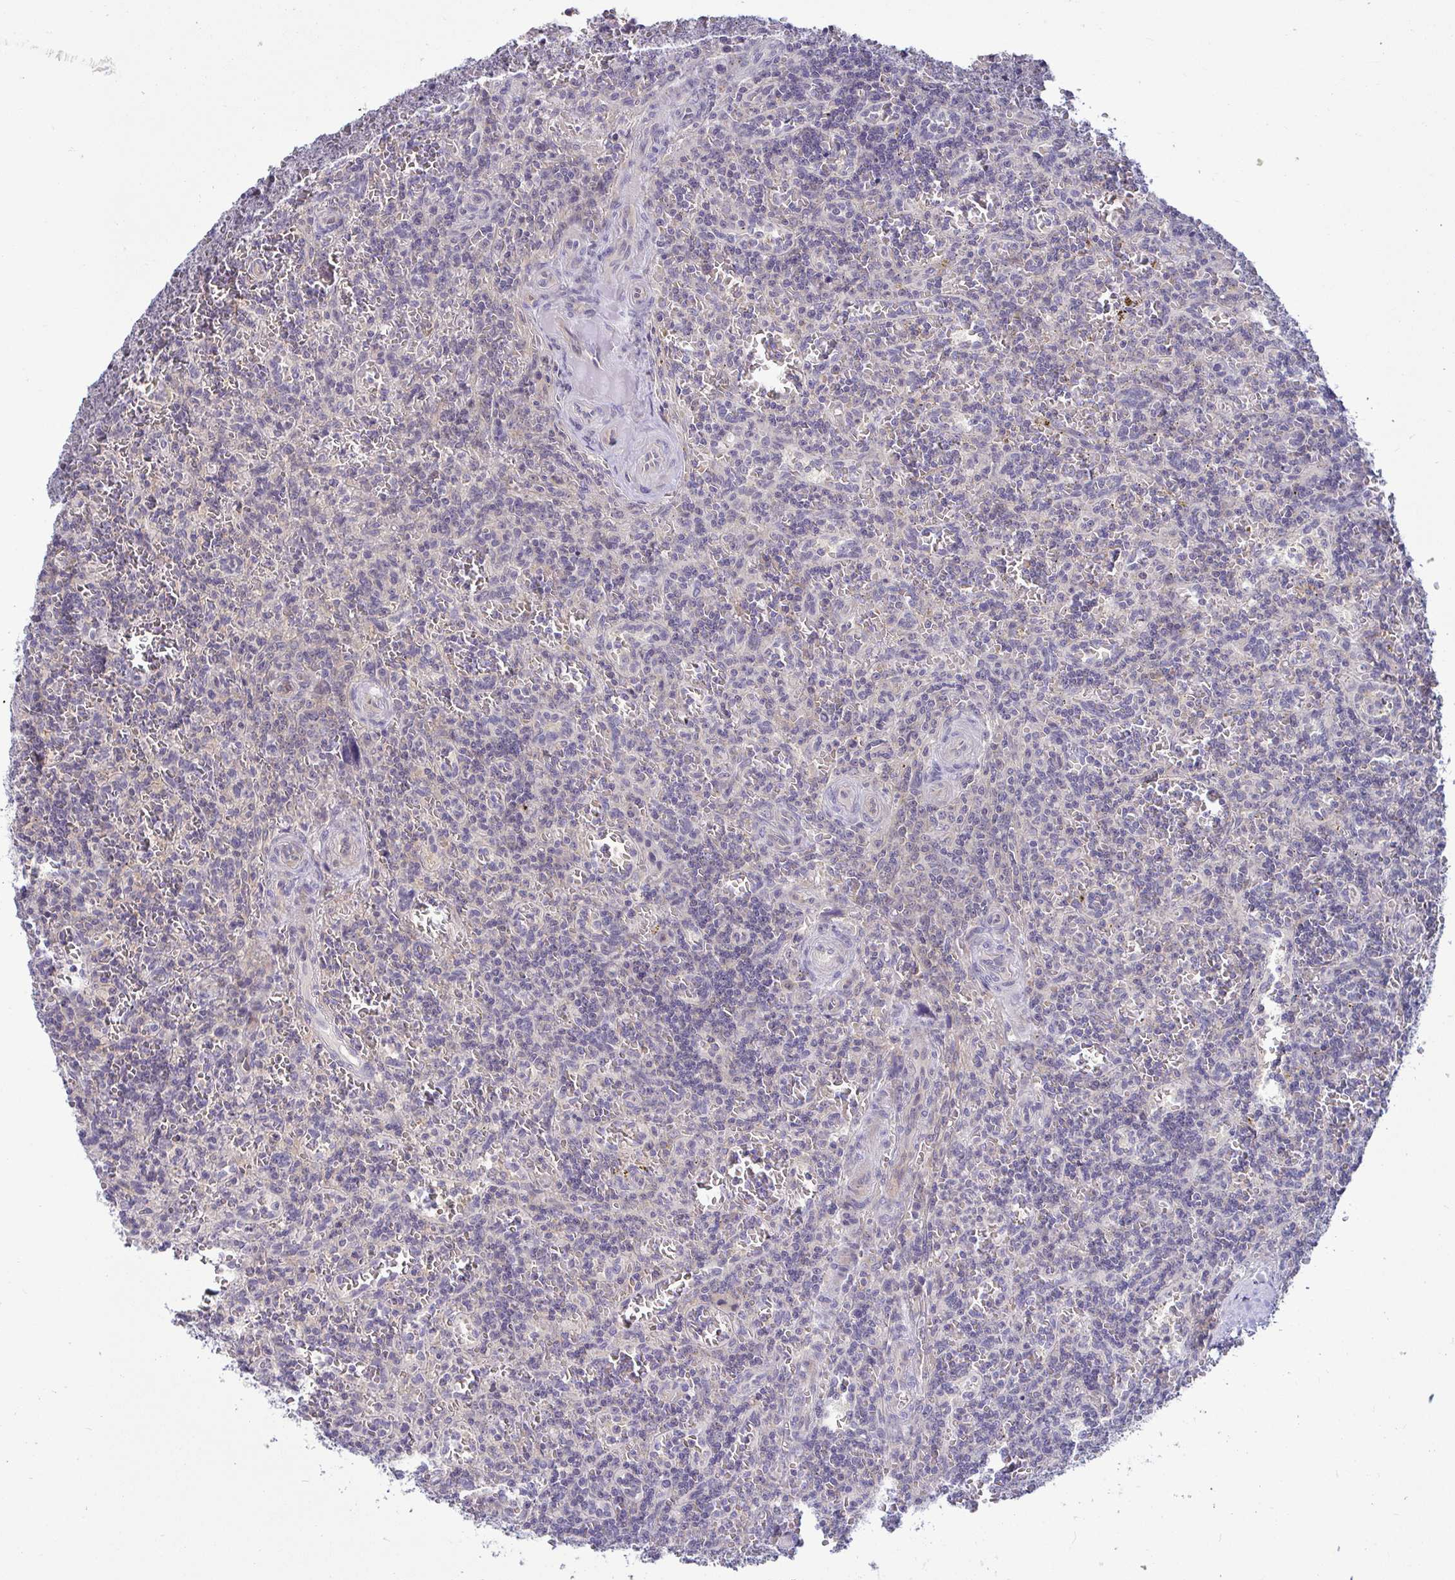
{"staining": {"intensity": "negative", "quantity": "none", "location": "none"}, "tissue": "lymphoma", "cell_type": "Tumor cells", "image_type": "cancer", "snomed": [{"axis": "morphology", "description": "Malignant lymphoma, non-Hodgkin's type, Low grade"}, {"axis": "topography", "description": "Spleen"}], "caption": "Immunohistochemical staining of lymphoma exhibits no significant staining in tumor cells. Brightfield microscopy of immunohistochemistry stained with DAB (3,3'-diaminobenzidine) (brown) and hematoxylin (blue), captured at high magnification.", "gene": "GSTM1", "patient": {"sex": "male", "age": 73}}